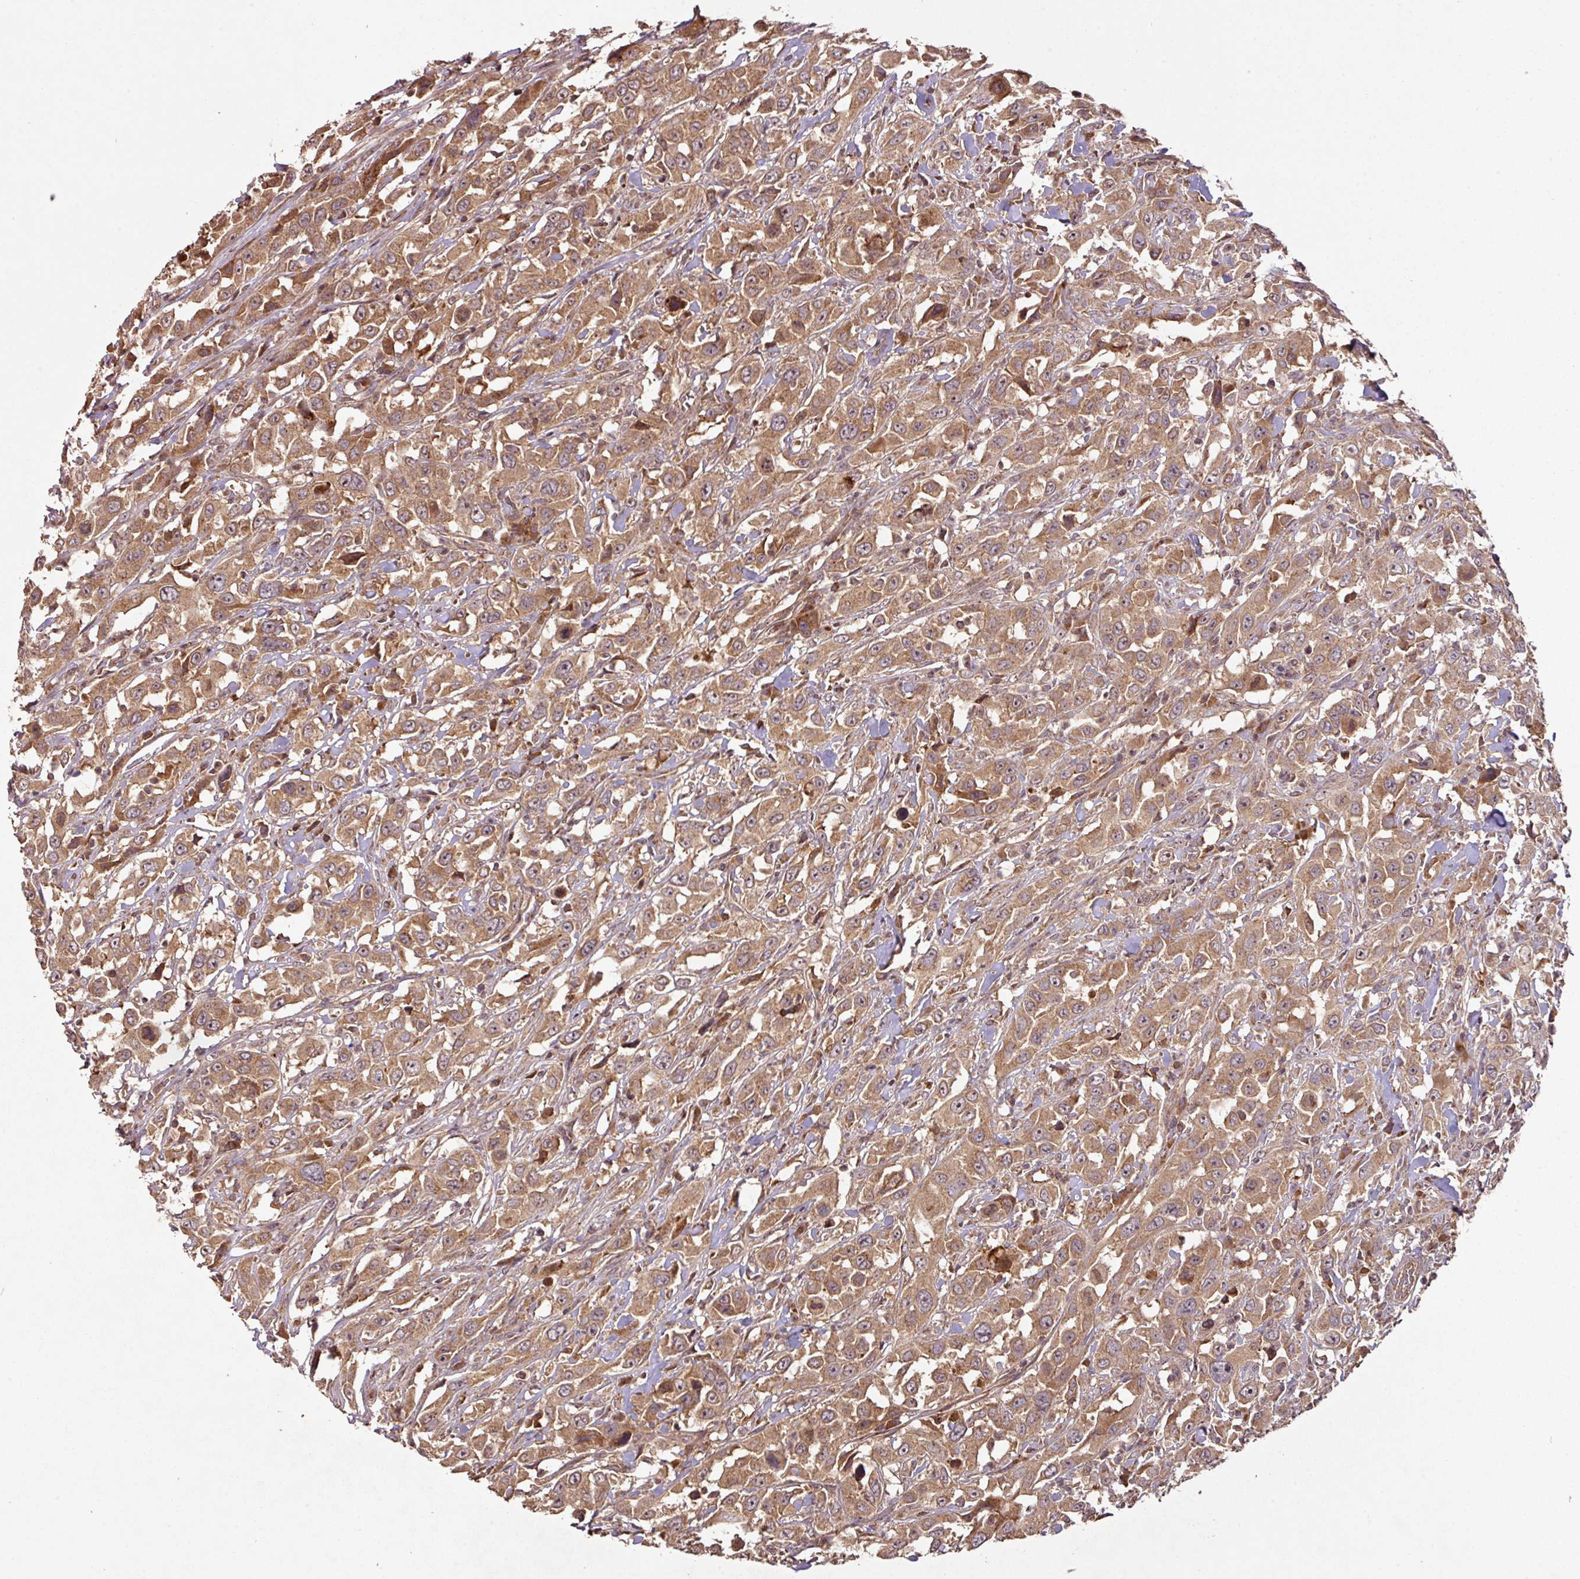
{"staining": {"intensity": "moderate", "quantity": ">75%", "location": "cytoplasmic/membranous"}, "tissue": "urothelial cancer", "cell_type": "Tumor cells", "image_type": "cancer", "snomed": [{"axis": "morphology", "description": "Urothelial carcinoma, High grade"}, {"axis": "topography", "description": "Urinary bladder"}], "caption": "Moderate cytoplasmic/membranous expression is appreciated in approximately >75% of tumor cells in urothelial cancer.", "gene": "MRRF", "patient": {"sex": "male", "age": 61}}